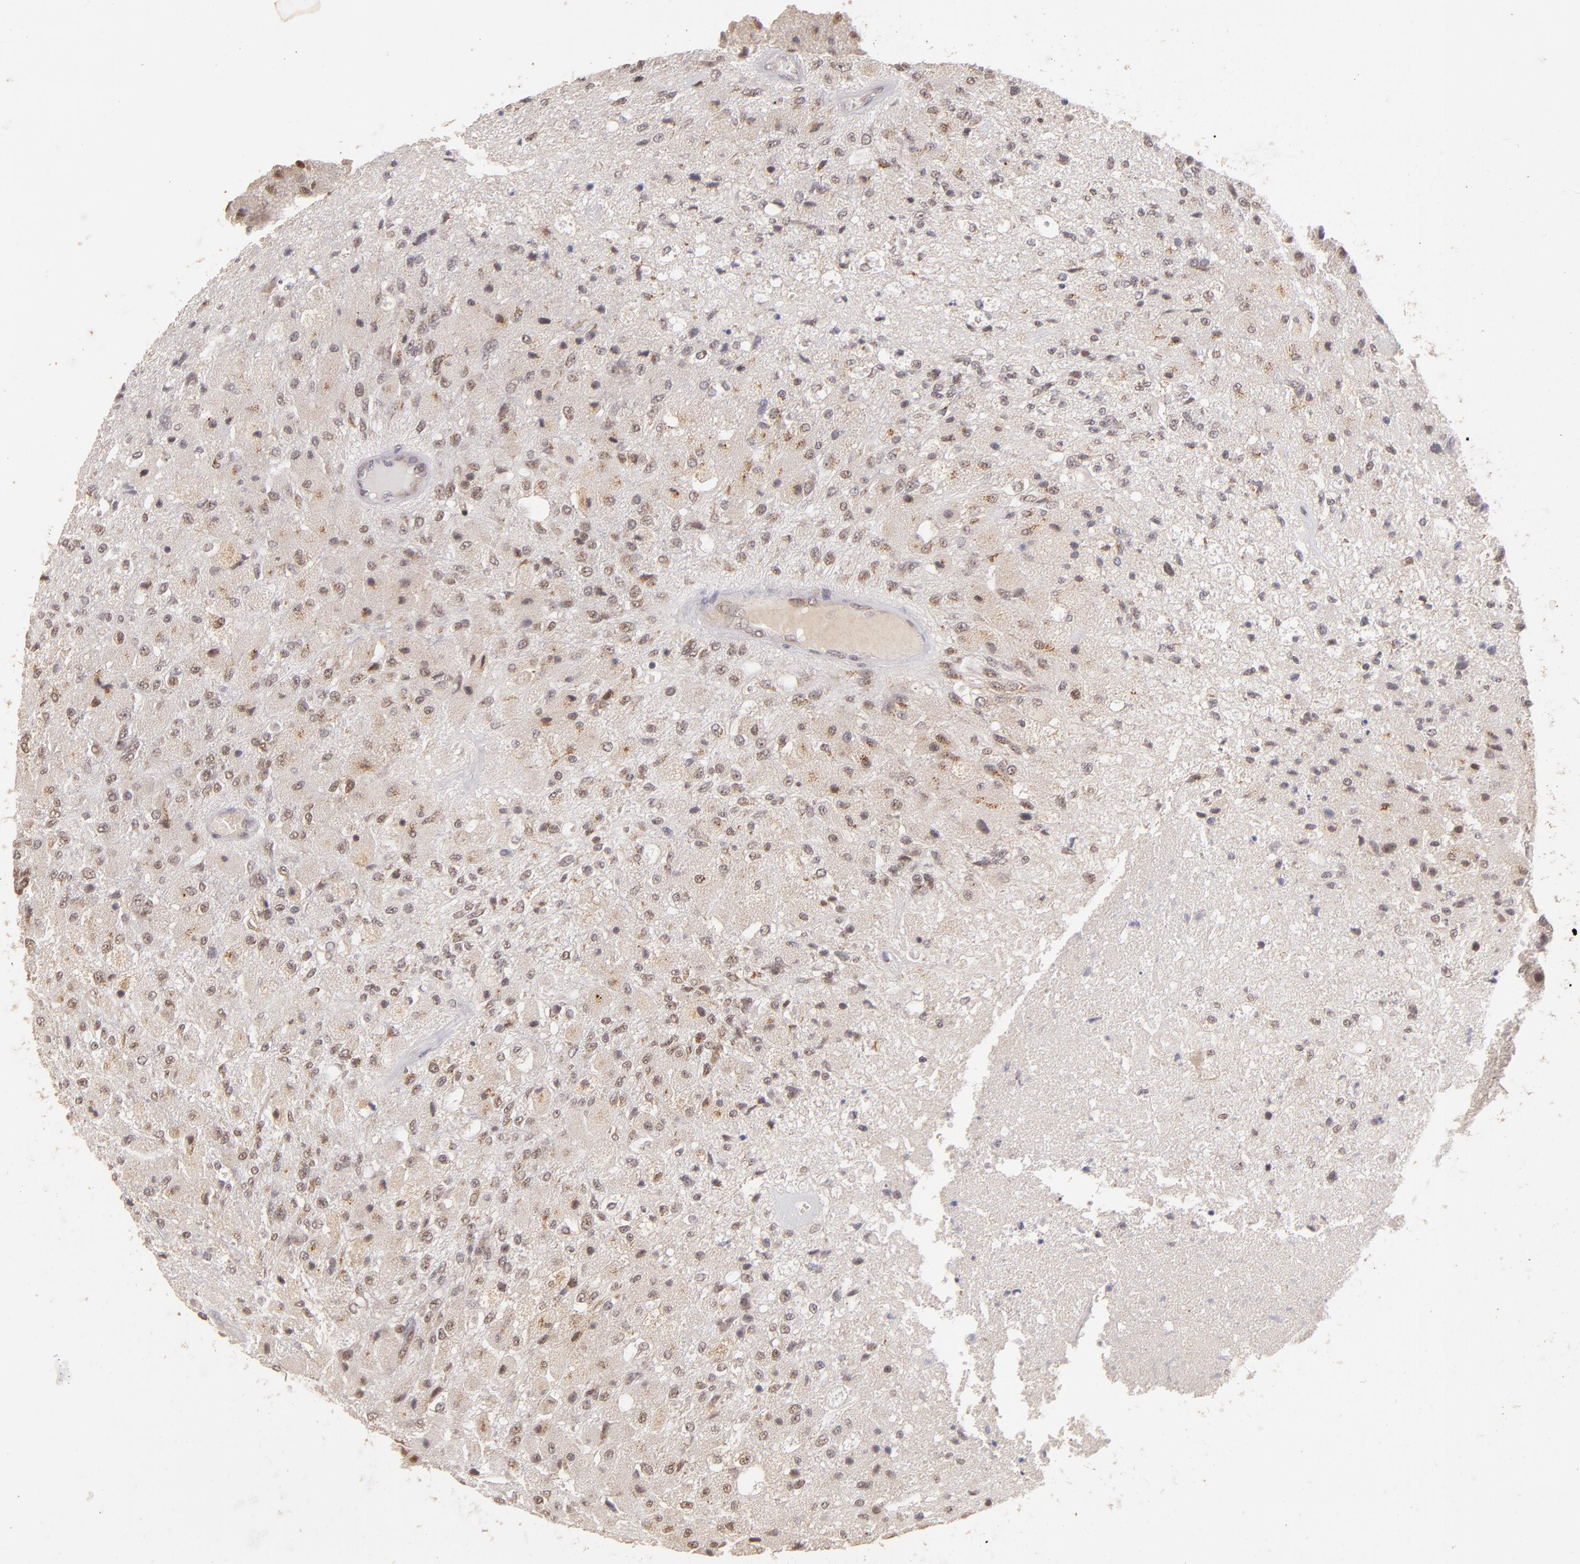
{"staining": {"intensity": "weak", "quantity": "25%-75%", "location": "nuclear"}, "tissue": "glioma", "cell_type": "Tumor cells", "image_type": "cancer", "snomed": [{"axis": "morphology", "description": "Normal tissue, NOS"}, {"axis": "morphology", "description": "Glioma, malignant, High grade"}, {"axis": "topography", "description": "Cerebral cortex"}], "caption": "Immunohistochemistry photomicrograph of neoplastic tissue: human glioma stained using immunohistochemistry exhibits low levels of weak protein expression localized specifically in the nuclear of tumor cells, appearing as a nuclear brown color.", "gene": "NFE2", "patient": {"sex": "male", "age": 77}}